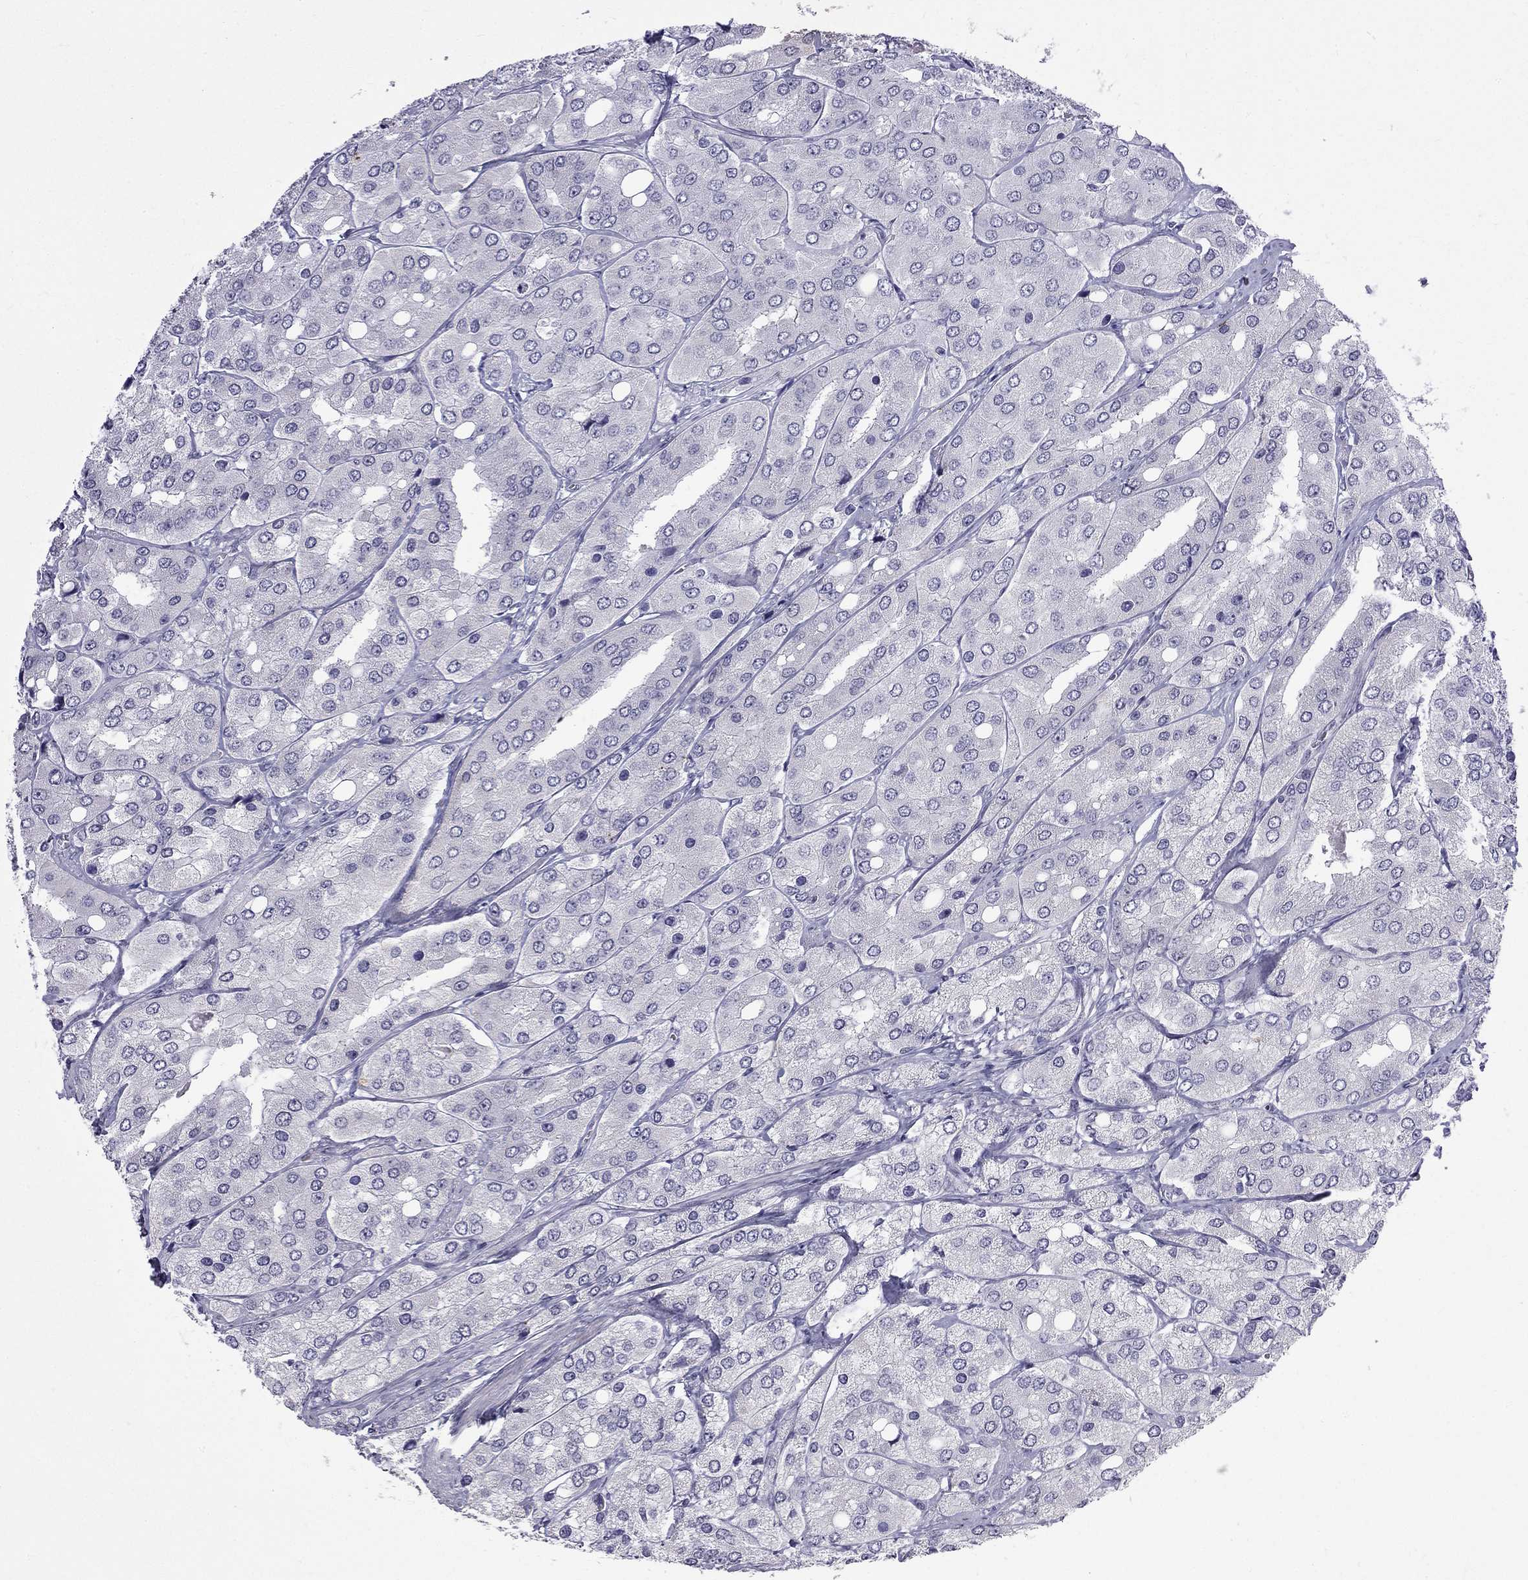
{"staining": {"intensity": "negative", "quantity": "none", "location": "none"}, "tissue": "prostate cancer", "cell_type": "Tumor cells", "image_type": "cancer", "snomed": [{"axis": "morphology", "description": "Adenocarcinoma, Low grade"}, {"axis": "topography", "description": "Prostate"}], "caption": "Prostate cancer was stained to show a protein in brown. There is no significant staining in tumor cells.", "gene": "RTL9", "patient": {"sex": "male", "age": 69}}